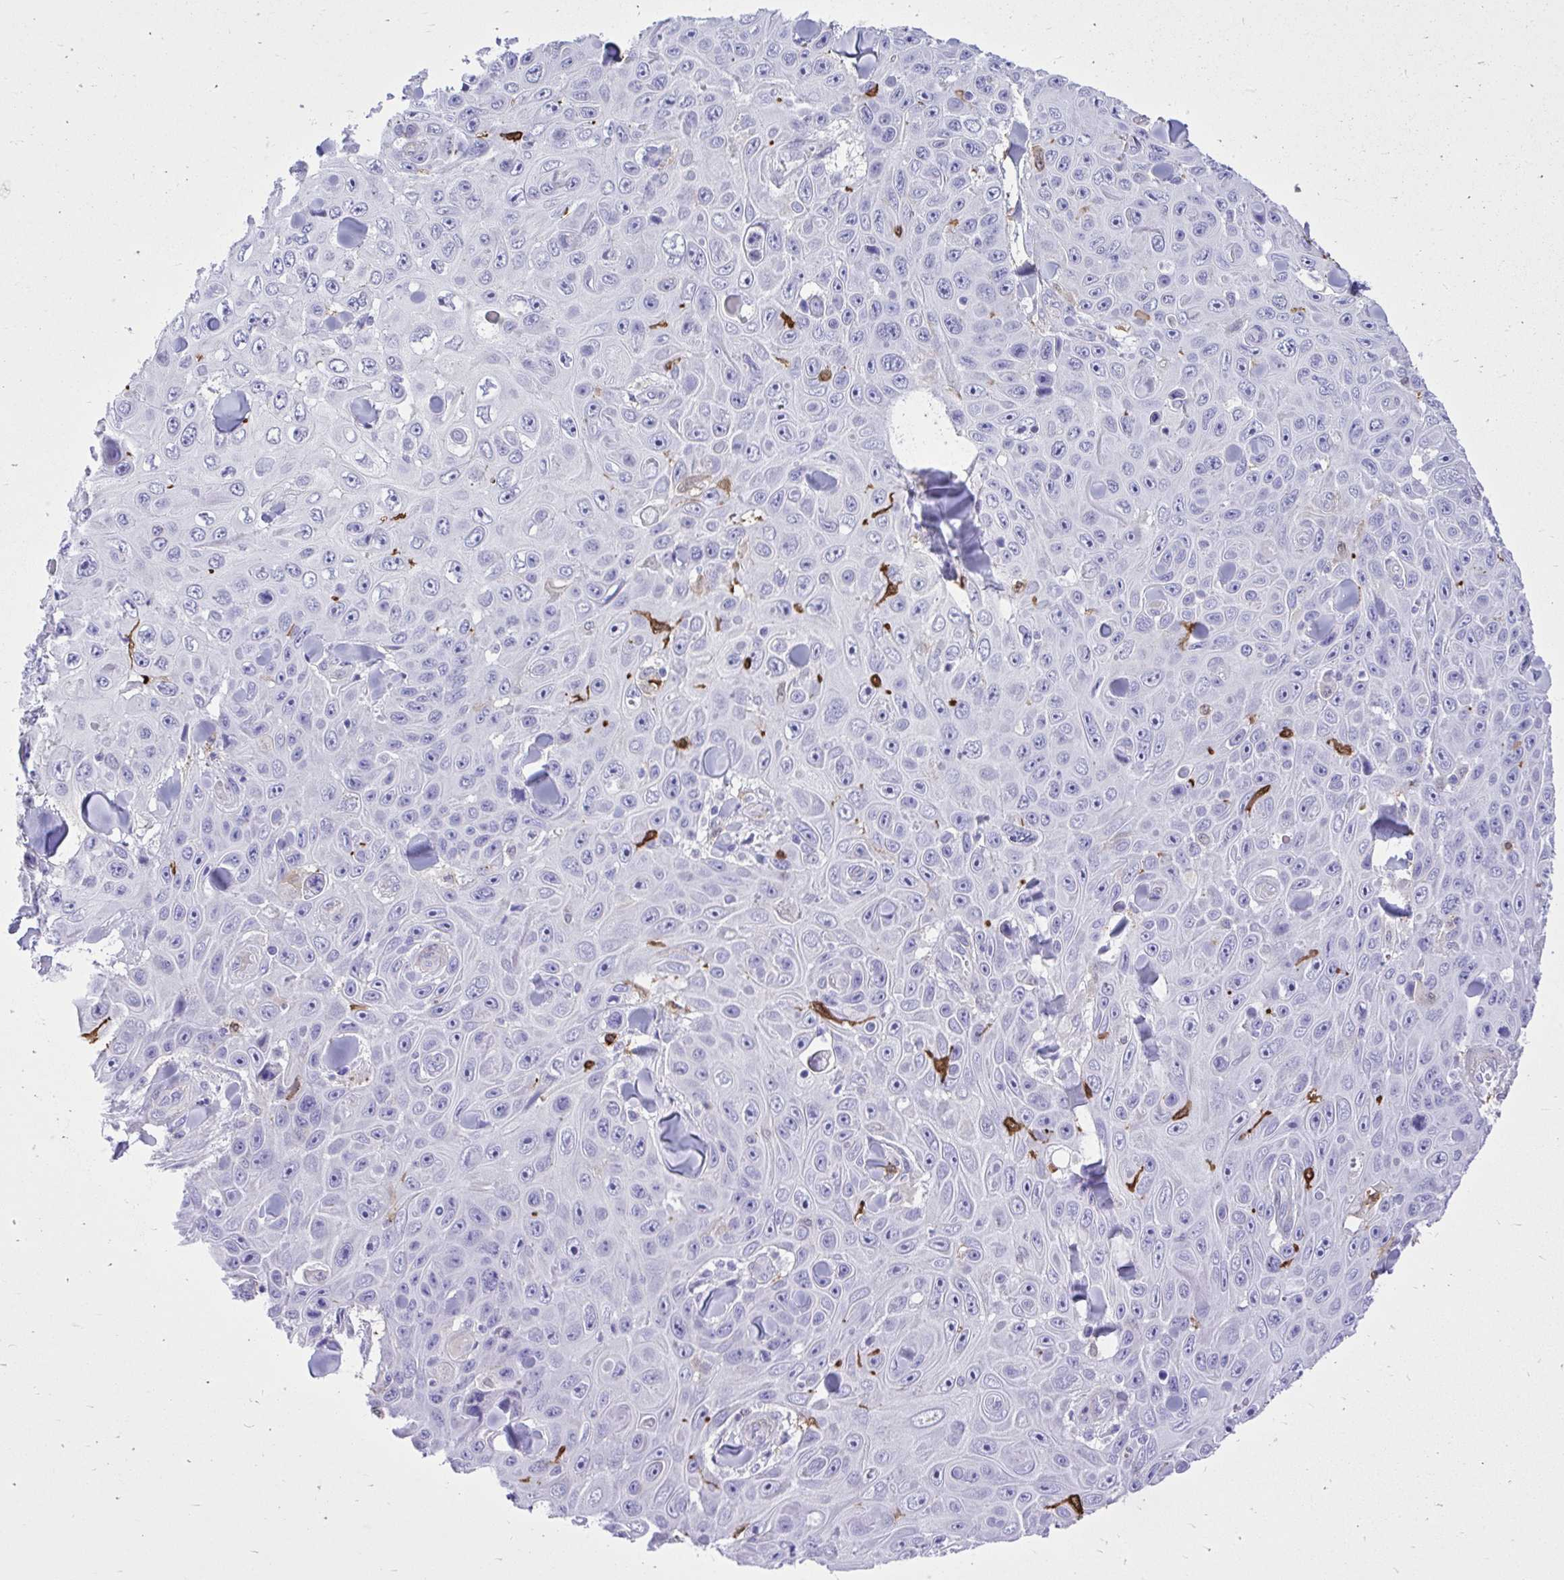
{"staining": {"intensity": "negative", "quantity": "none", "location": "none"}, "tissue": "skin cancer", "cell_type": "Tumor cells", "image_type": "cancer", "snomed": [{"axis": "morphology", "description": "Squamous cell carcinoma, NOS"}, {"axis": "topography", "description": "Skin"}], "caption": "Immunohistochemistry (IHC) of human squamous cell carcinoma (skin) reveals no expression in tumor cells.", "gene": "TLR7", "patient": {"sex": "male", "age": 82}}